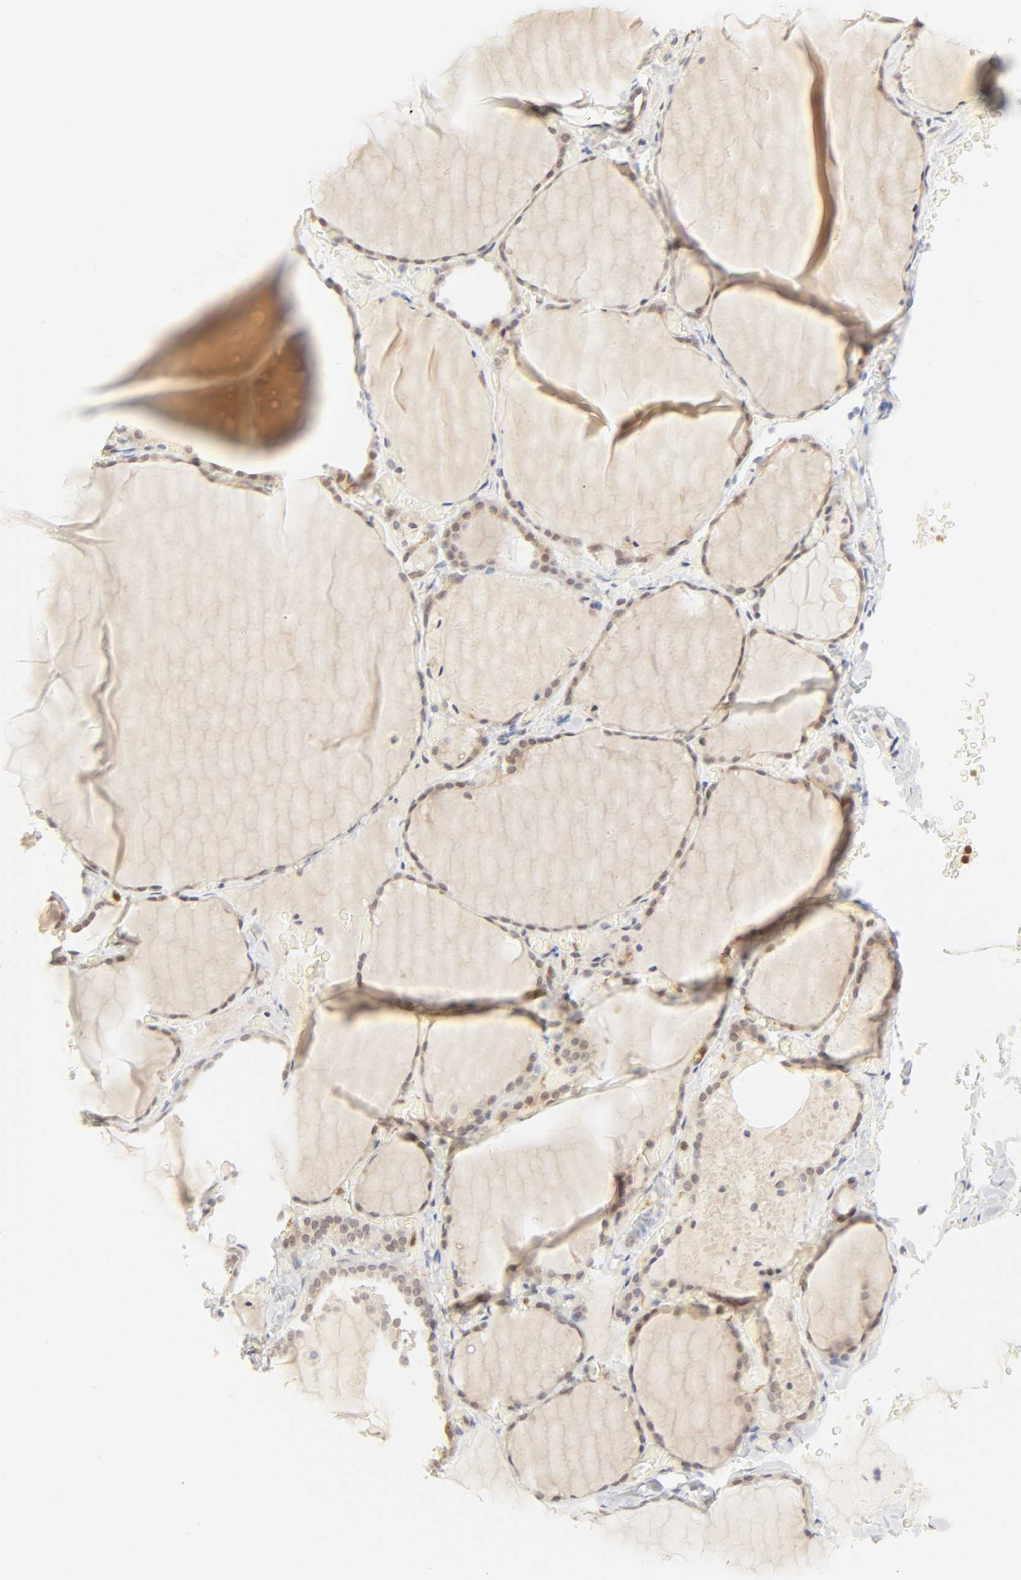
{"staining": {"intensity": "negative", "quantity": "none", "location": "none"}, "tissue": "thyroid gland", "cell_type": "Glandular cells", "image_type": "normal", "snomed": [{"axis": "morphology", "description": "Normal tissue, NOS"}, {"axis": "topography", "description": "Thyroid gland"}], "caption": "Glandular cells are negative for brown protein staining in benign thyroid gland. Brightfield microscopy of immunohistochemistry stained with DAB (3,3'-diaminobenzidine) (brown) and hematoxylin (blue), captured at high magnification.", "gene": "KIF2A", "patient": {"sex": "female", "age": 22}}